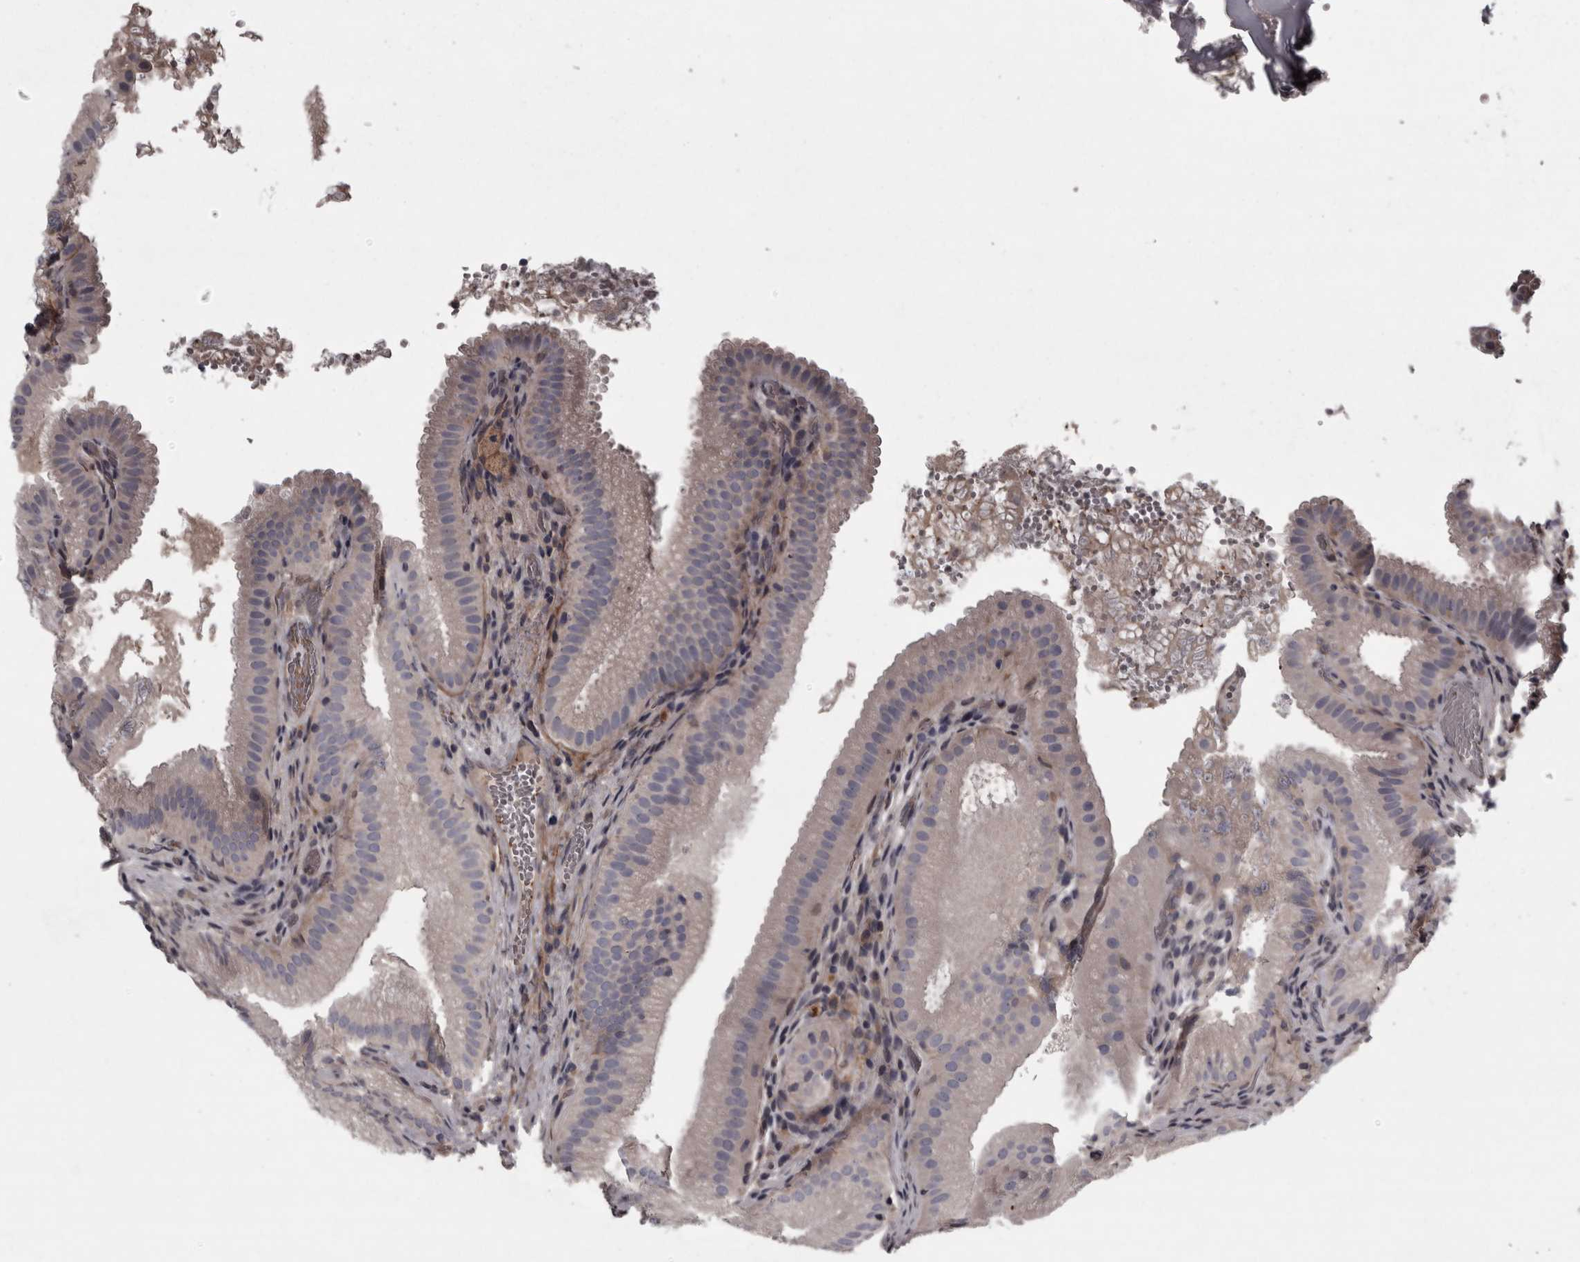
{"staining": {"intensity": "weak", "quantity": "25%-75%", "location": "cytoplasmic/membranous"}, "tissue": "gallbladder", "cell_type": "Glandular cells", "image_type": "normal", "snomed": [{"axis": "morphology", "description": "Normal tissue, NOS"}, {"axis": "topography", "description": "Gallbladder"}], "caption": "Human gallbladder stained with a brown dye reveals weak cytoplasmic/membranous positive positivity in about 25%-75% of glandular cells.", "gene": "RSU1", "patient": {"sex": "female", "age": 30}}